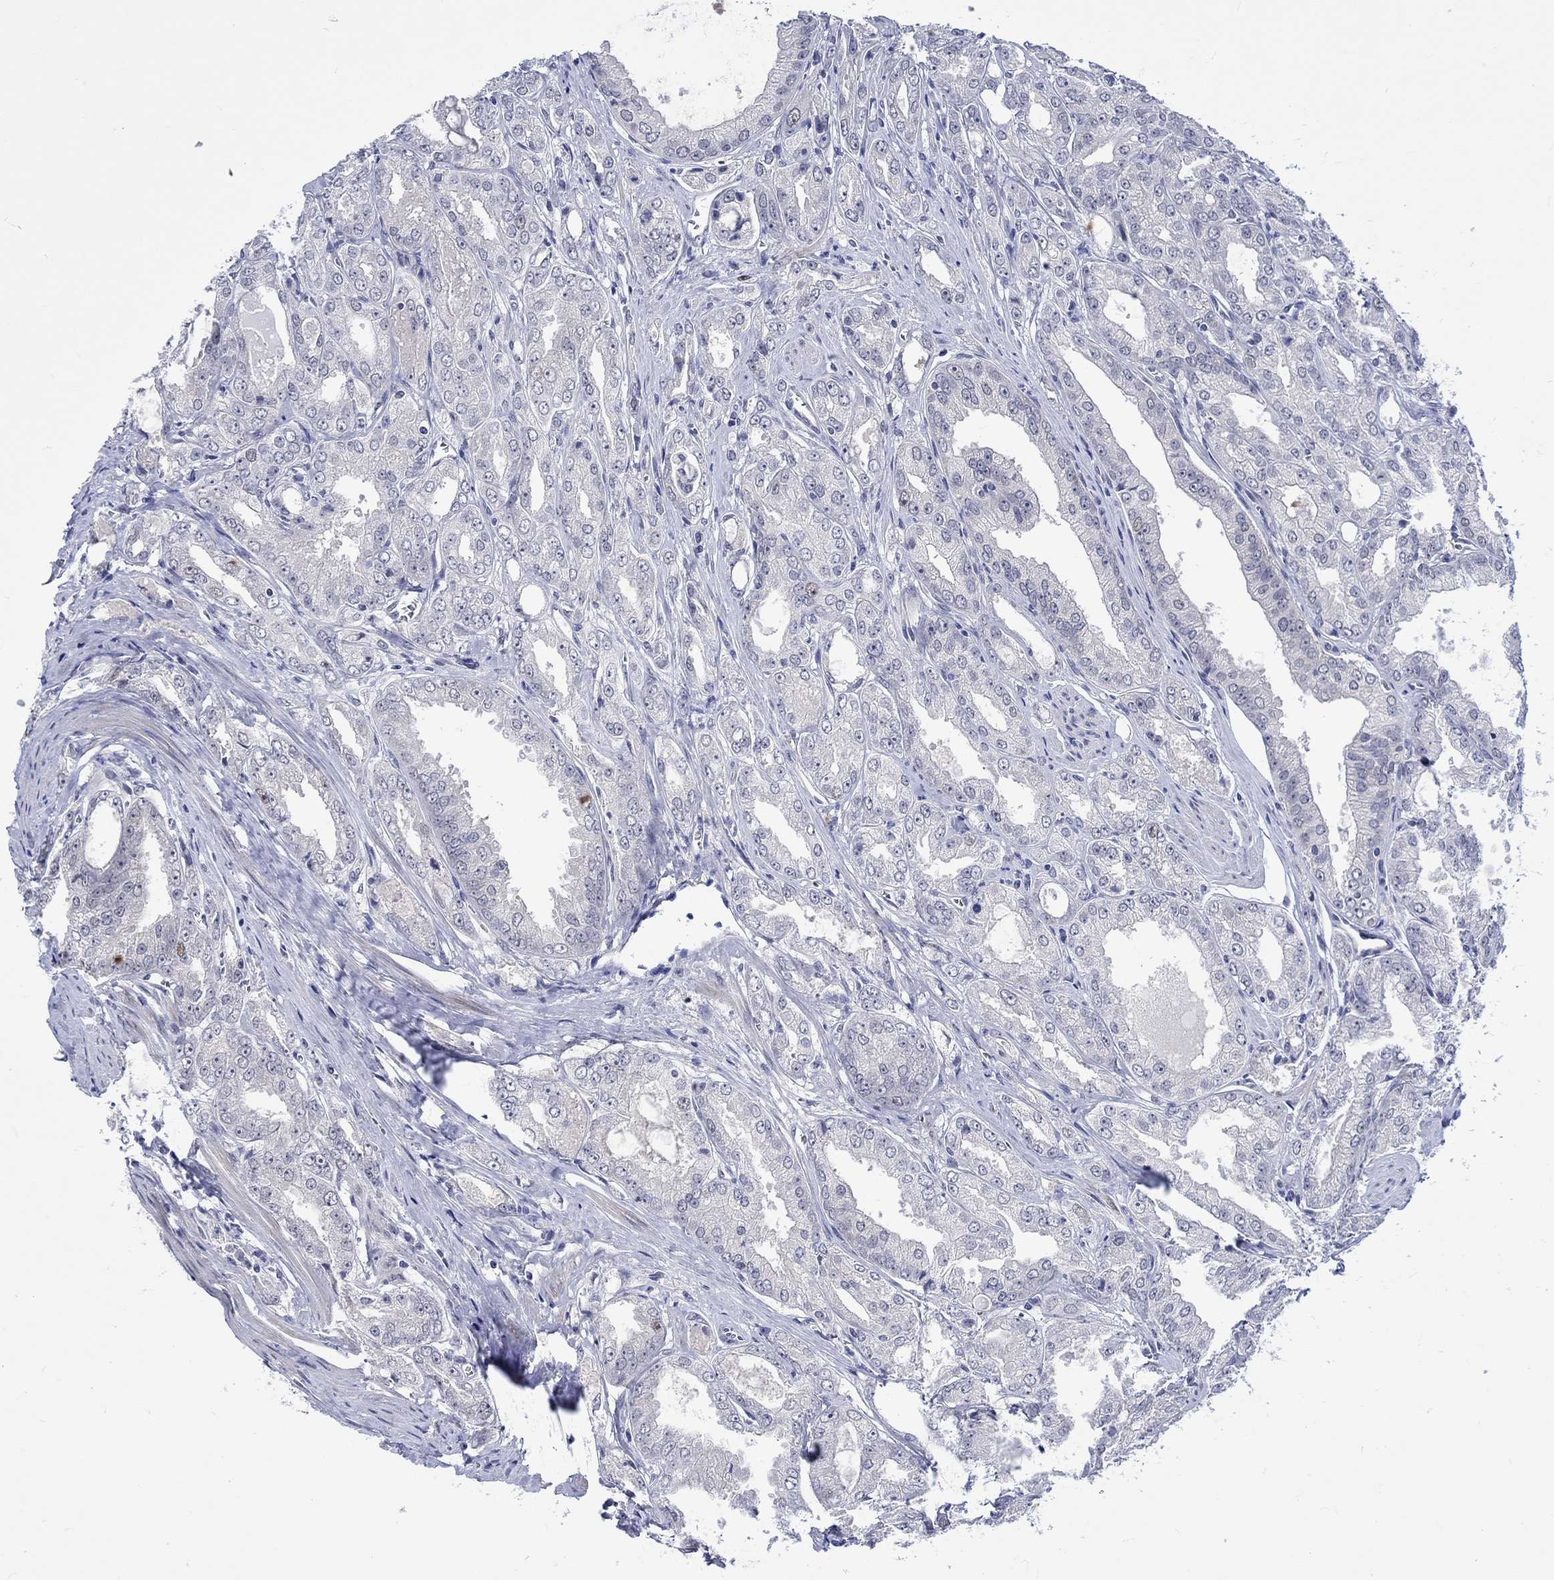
{"staining": {"intensity": "negative", "quantity": "none", "location": "none"}, "tissue": "prostate cancer", "cell_type": "Tumor cells", "image_type": "cancer", "snomed": [{"axis": "morphology", "description": "Adenocarcinoma, NOS"}, {"axis": "morphology", "description": "Adenocarcinoma, High grade"}, {"axis": "topography", "description": "Prostate"}], "caption": "Immunohistochemical staining of prostate adenocarcinoma reveals no significant staining in tumor cells. (DAB (3,3'-diaminobenzidine) immunohistochemistry (IHC) with hematoxylin counter stain).", "gene": "E2F8", "patient": {"sex": "male", "age": 70}}